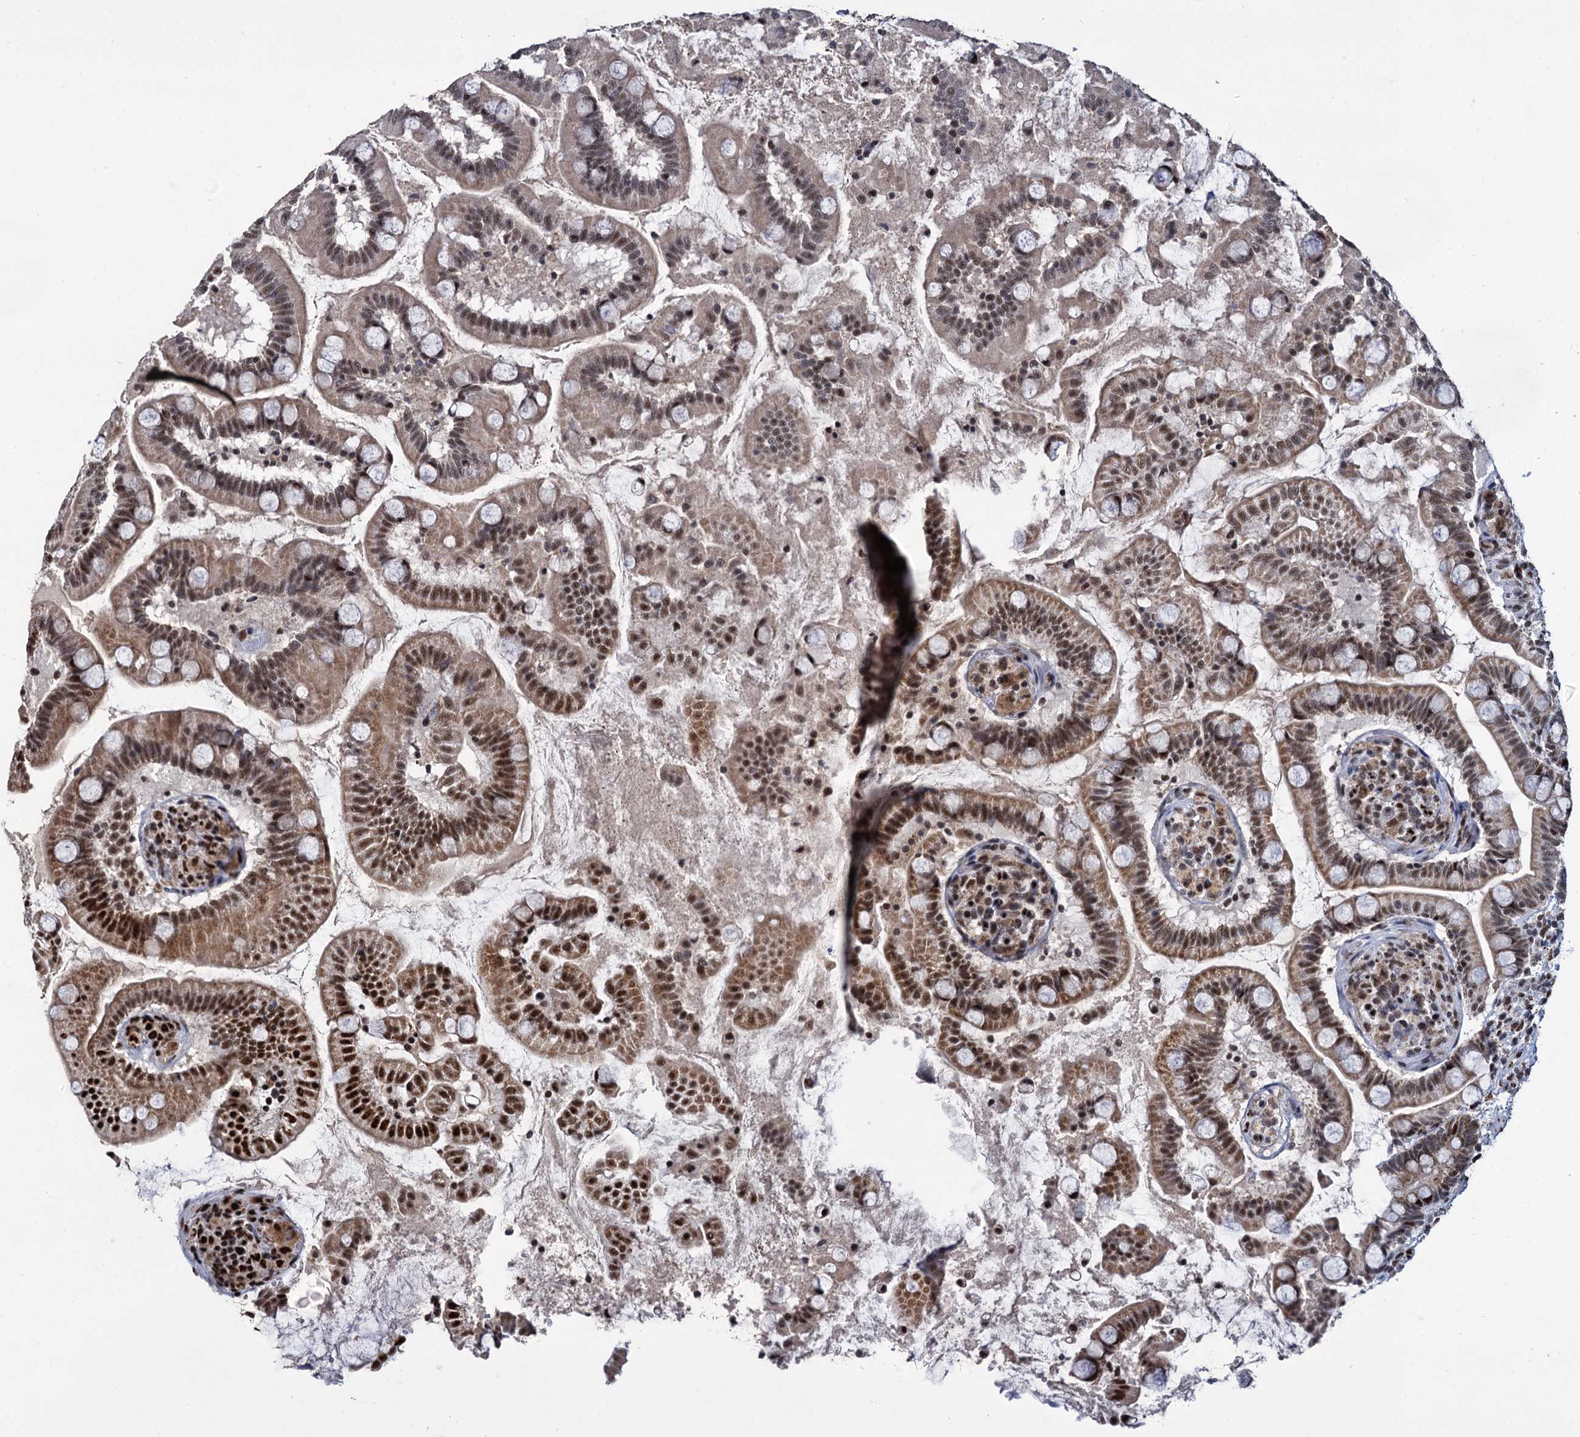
{"staining": {"intensity": "moderate", "quantity": ">75%", "location": "cytoplasmic/membranous,nuclear"}, "tissue": "small intestine", "cell_type": "Glandular cells", "image_type": "normal", "snomed": [{"axis": "morphology", "description": "Normal tissue, NOS"}, {"axis": "topography", "description": "Small intestine"}], "caption": "Protein staining exhibits moderate cytoplasmic/membranous,nuclear expression in about >75% of glandular cells in unremarkable small intestine. (DAB IHC, brown staining for protein, blue staining for nuclei).", "gene": "RPUSD4", "patient": {"sex": "female", "age": 64}}